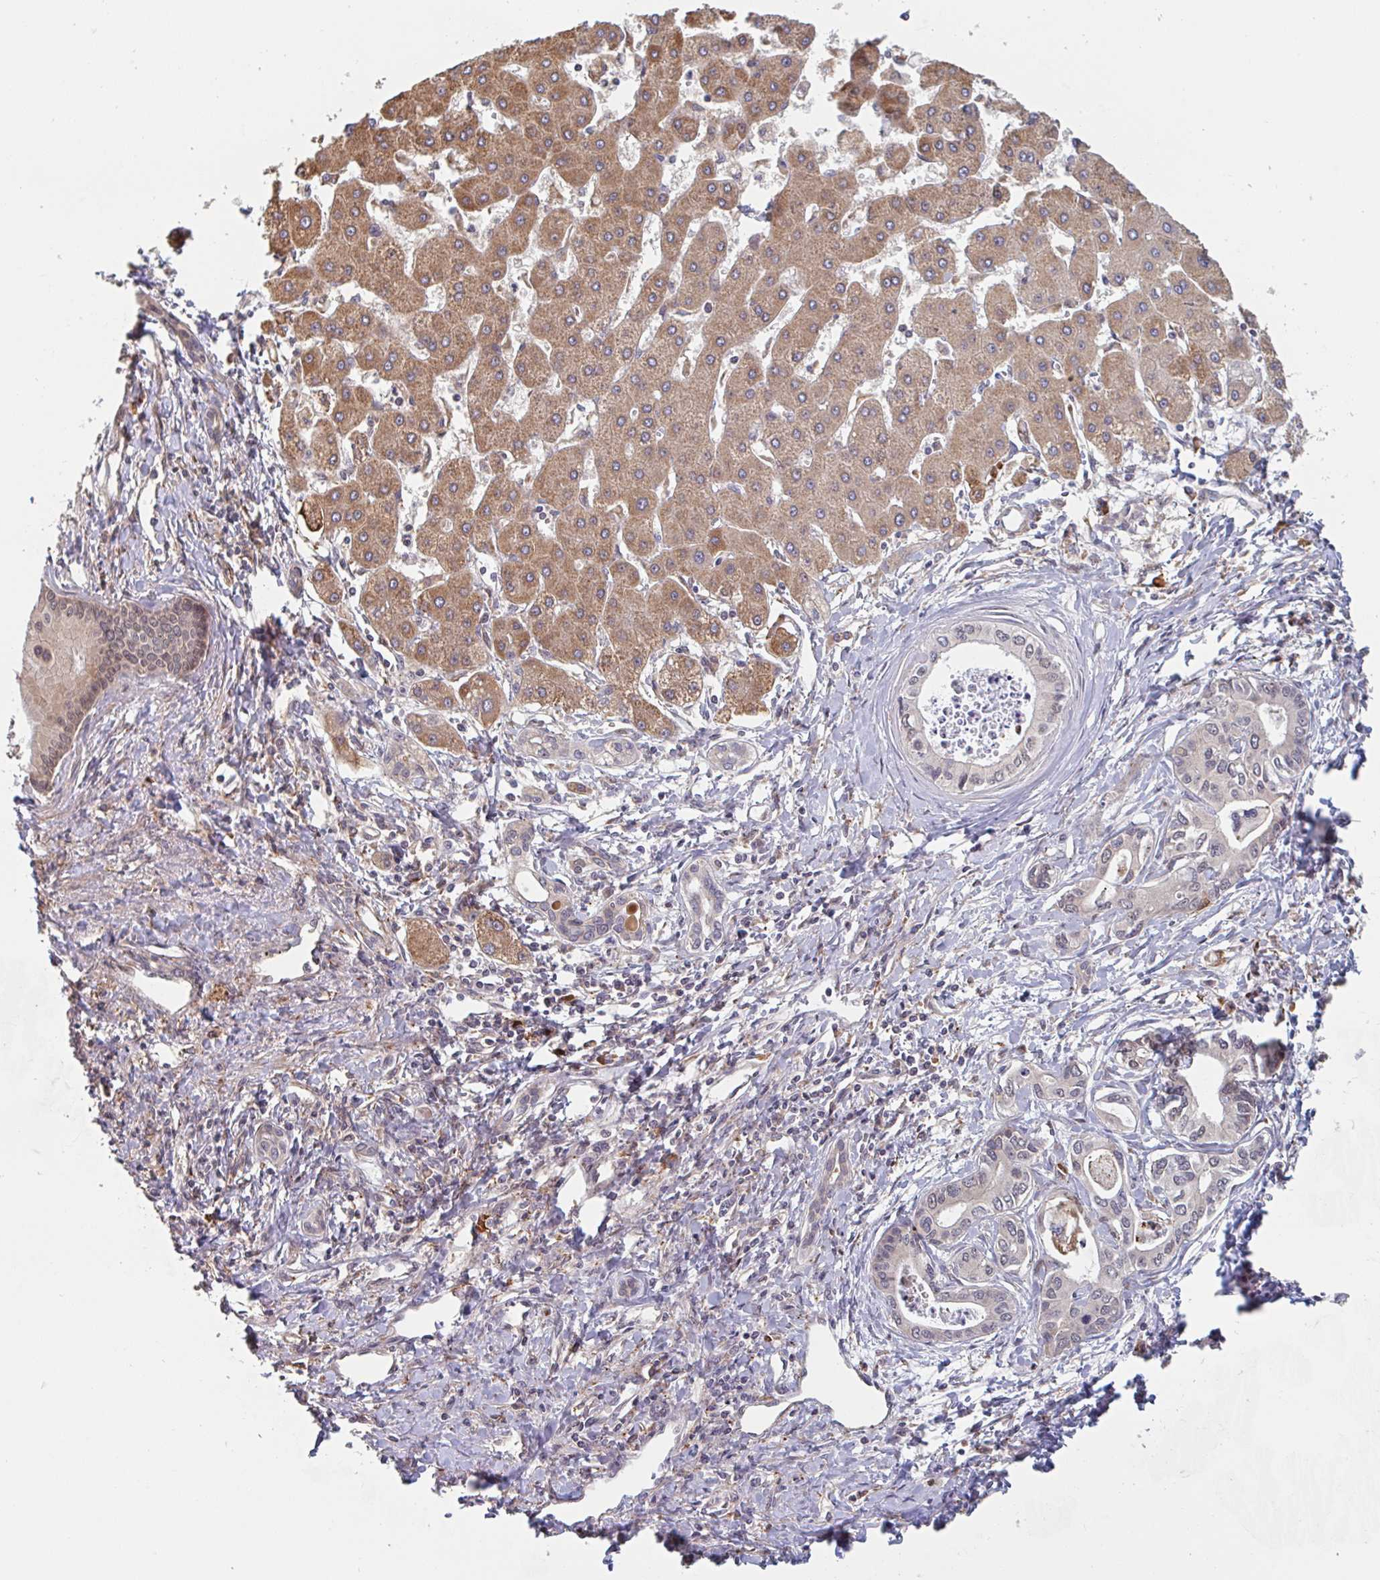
{"staining": {"intensity": "negative", "quantity": "none", "location": "none"}, "tissue": "liver cancer", "cell_type": "Tumor cells", "image_type": "cancer", "snomed": [{"axis": "morphology", "description": "Cholangiocarcinoma"}, {"axis": "topography", "description": "Liver"}], "caption": "Immunohistochemical staining of liver cholangiocarcinoma demonstrates no significant staining in tumor cells.", "gene": "NUB1", "patient": {"sex": "male", "age": 66}}